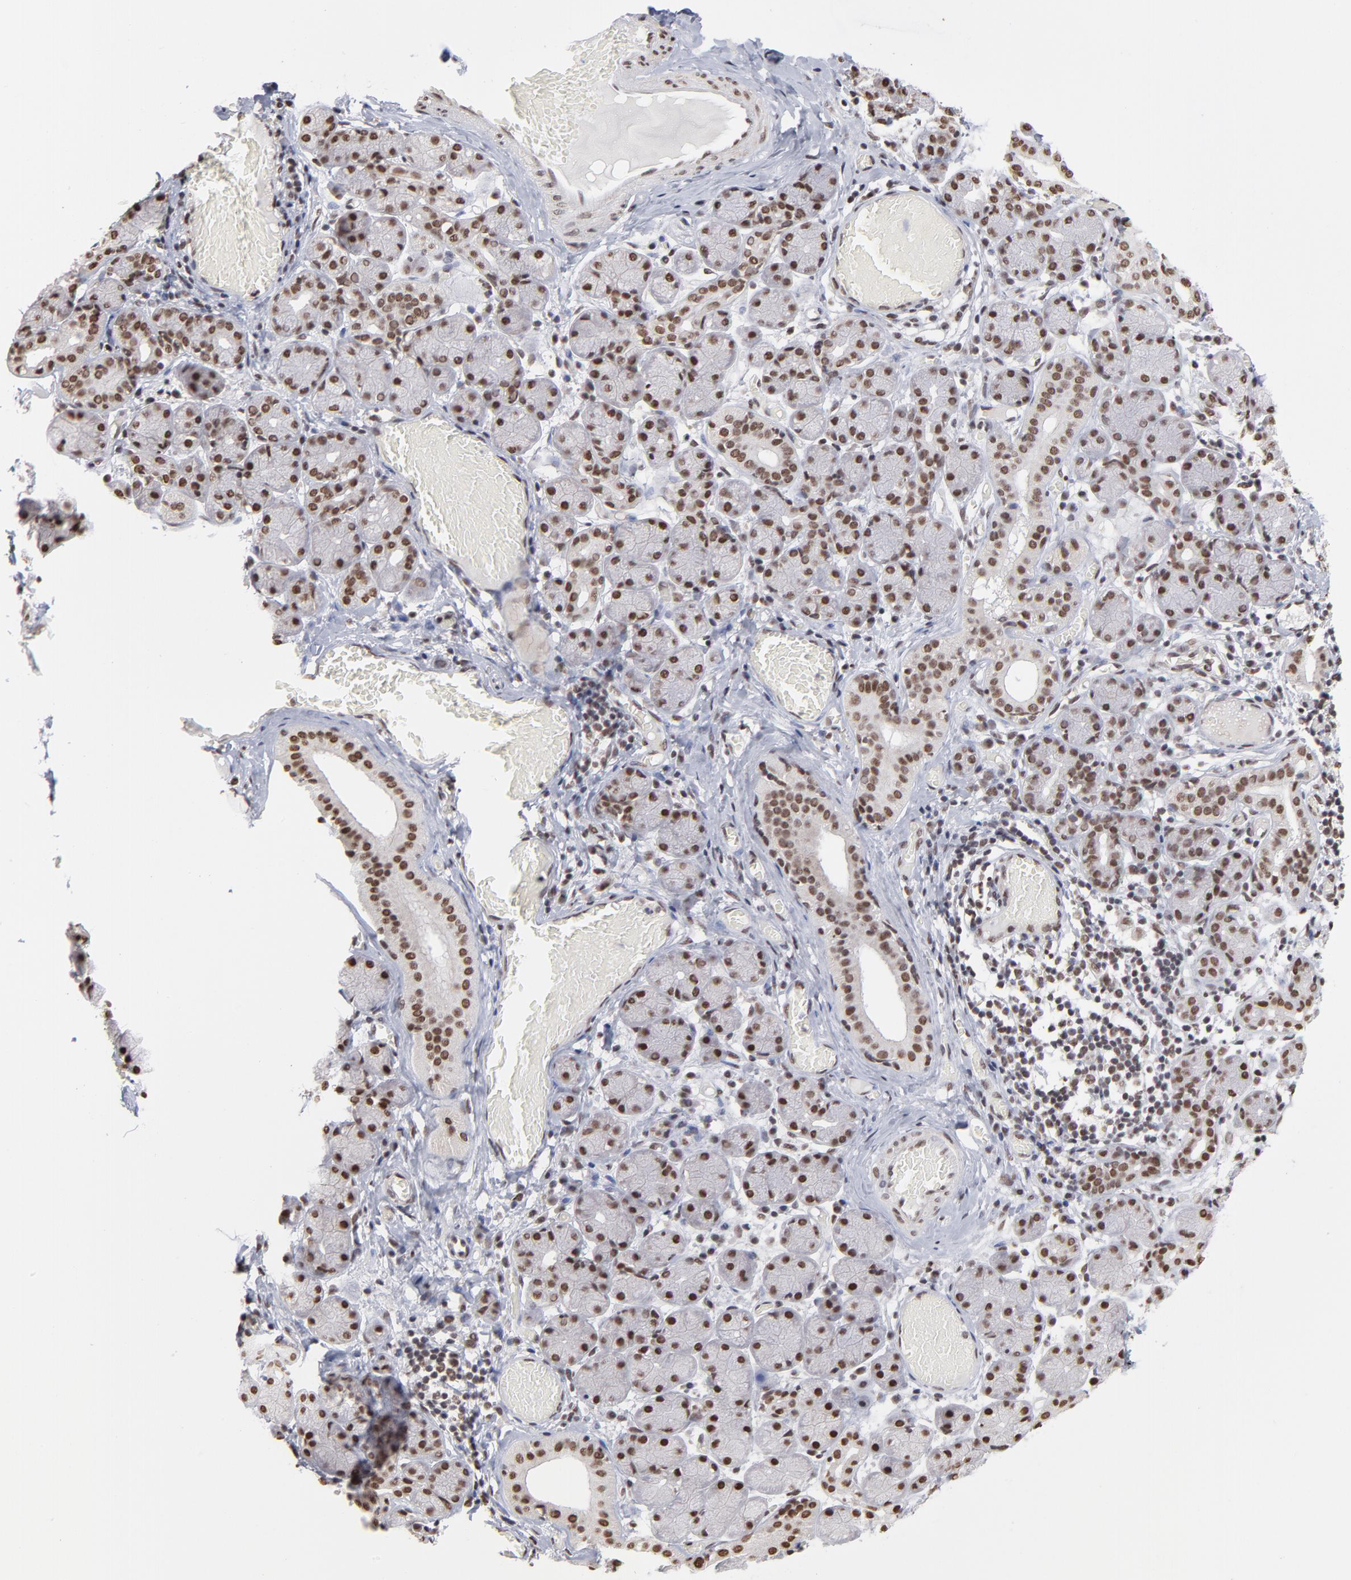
{"staining": {"intensity": "strong", "quantity": ">75%", "location": "nuclear"}, "tissue": "salivary gland", "cell_type": "Glandular cells", "image_type": "normal", "snomed": [{"axis": "morphology", "description": "Normal tissue, NOS"}, {"axis": "topography", "description": "Salivary gland"}], "caption": "A high amount of strong nuclear staining is seen in approximately >75% of glandular cells in normal salivary gland.", "gene": "ZNF3", "patient": {"sex": "female", "age": 24}}